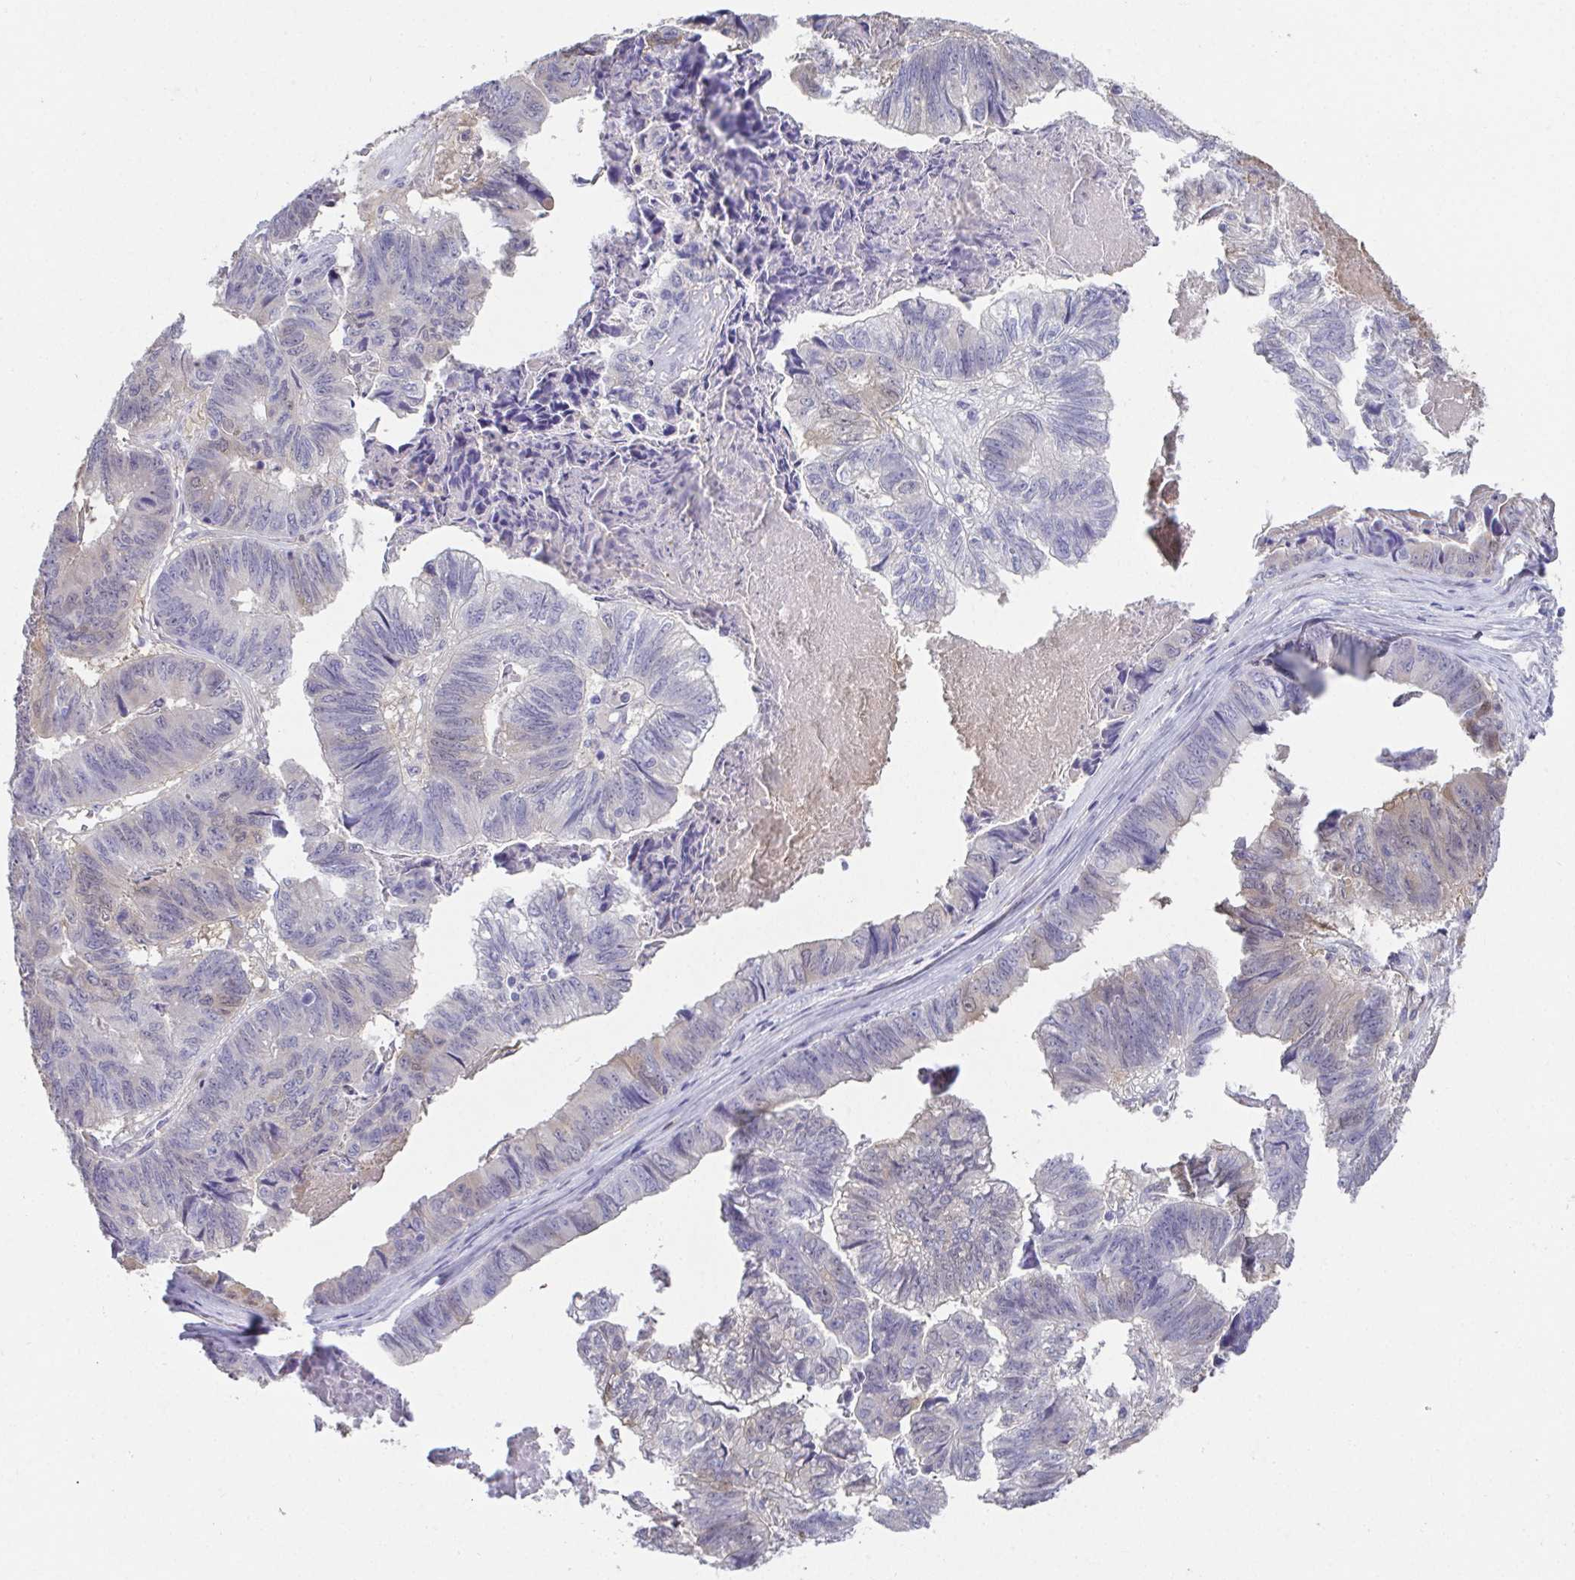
{"staining": {"intensity": "weak", "quantity": "<25%", "location": "cytoplasmic/membranous,nuclear"}, "tissue": "stomach cancer", "cell_type": "Tumor cells", "image_type": "cancer", "snomed": [{"axis": "morphology", "description": "Adenocarcinoma, NOS"}, {"axis": "topography", "description": "Stomach, lower"}], "caption": "This is a histopathology image of immunohistochemistry (IHC) staining of stomach cancer (adenocarcinoma), which shows no positivity in tumor cells.", "gene": "RBP1", "patient": {"sex": "male", "age": 77}}